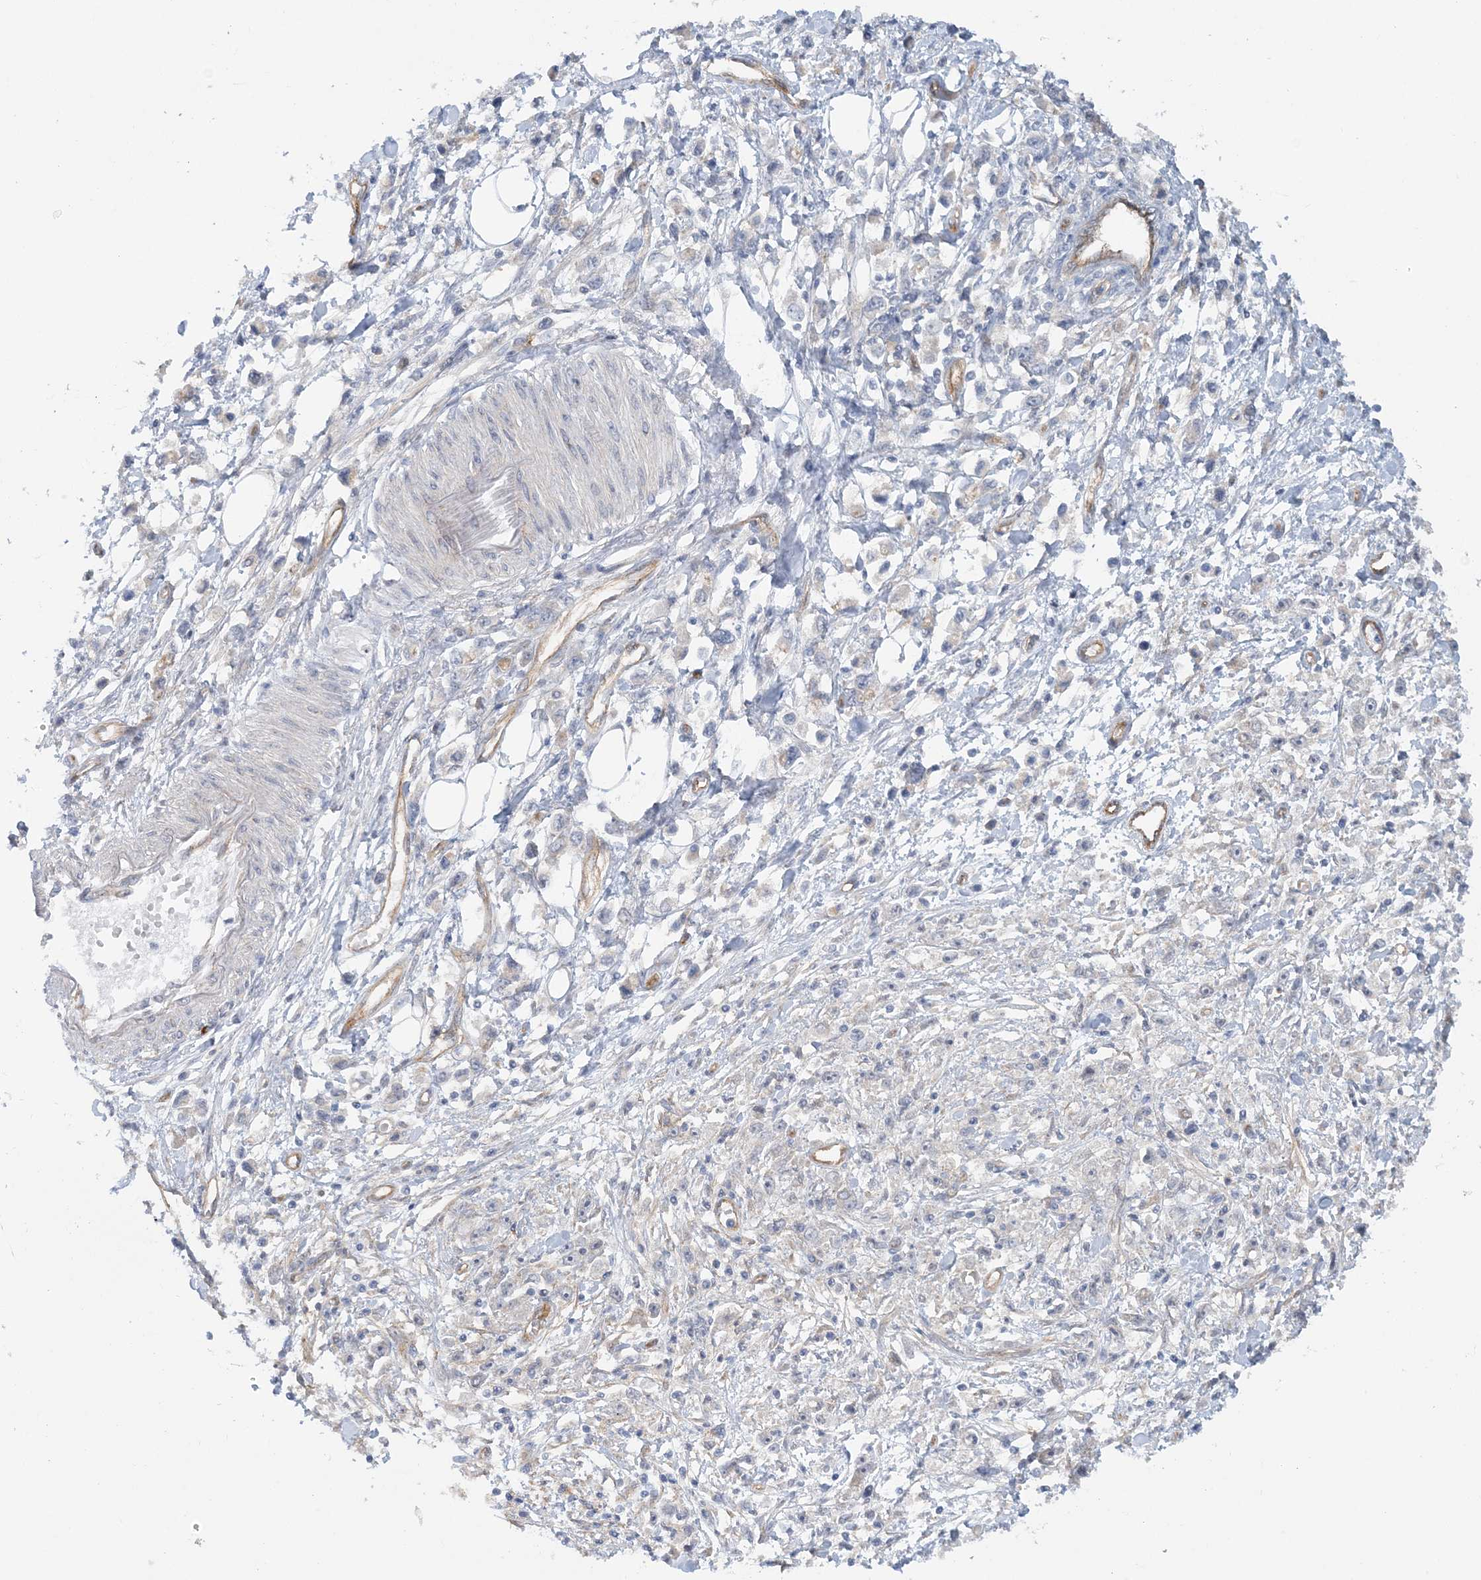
{"staining": {"intensity": "negative", "quantity": "none", "location": "none"}, "tissue": "stomach cancer", "cell_type": "Tumor cells", "image_type": "cancer", "snomed": [{"axis": "morphology", "description": "Adenocarcinoma, NOS"}, {"axis": "topography", "description": "Stomach"}], "caption": "DAB (3,3'-diaminobenzidine) immunohistochemical staining of stomach cancer exhibits no significant expression in tumor cells. (Immunohistochemistry, brightfield microscopy, high magnification).", "gene": "RAI14", "patient": {"sex": "female", "age": 59}}